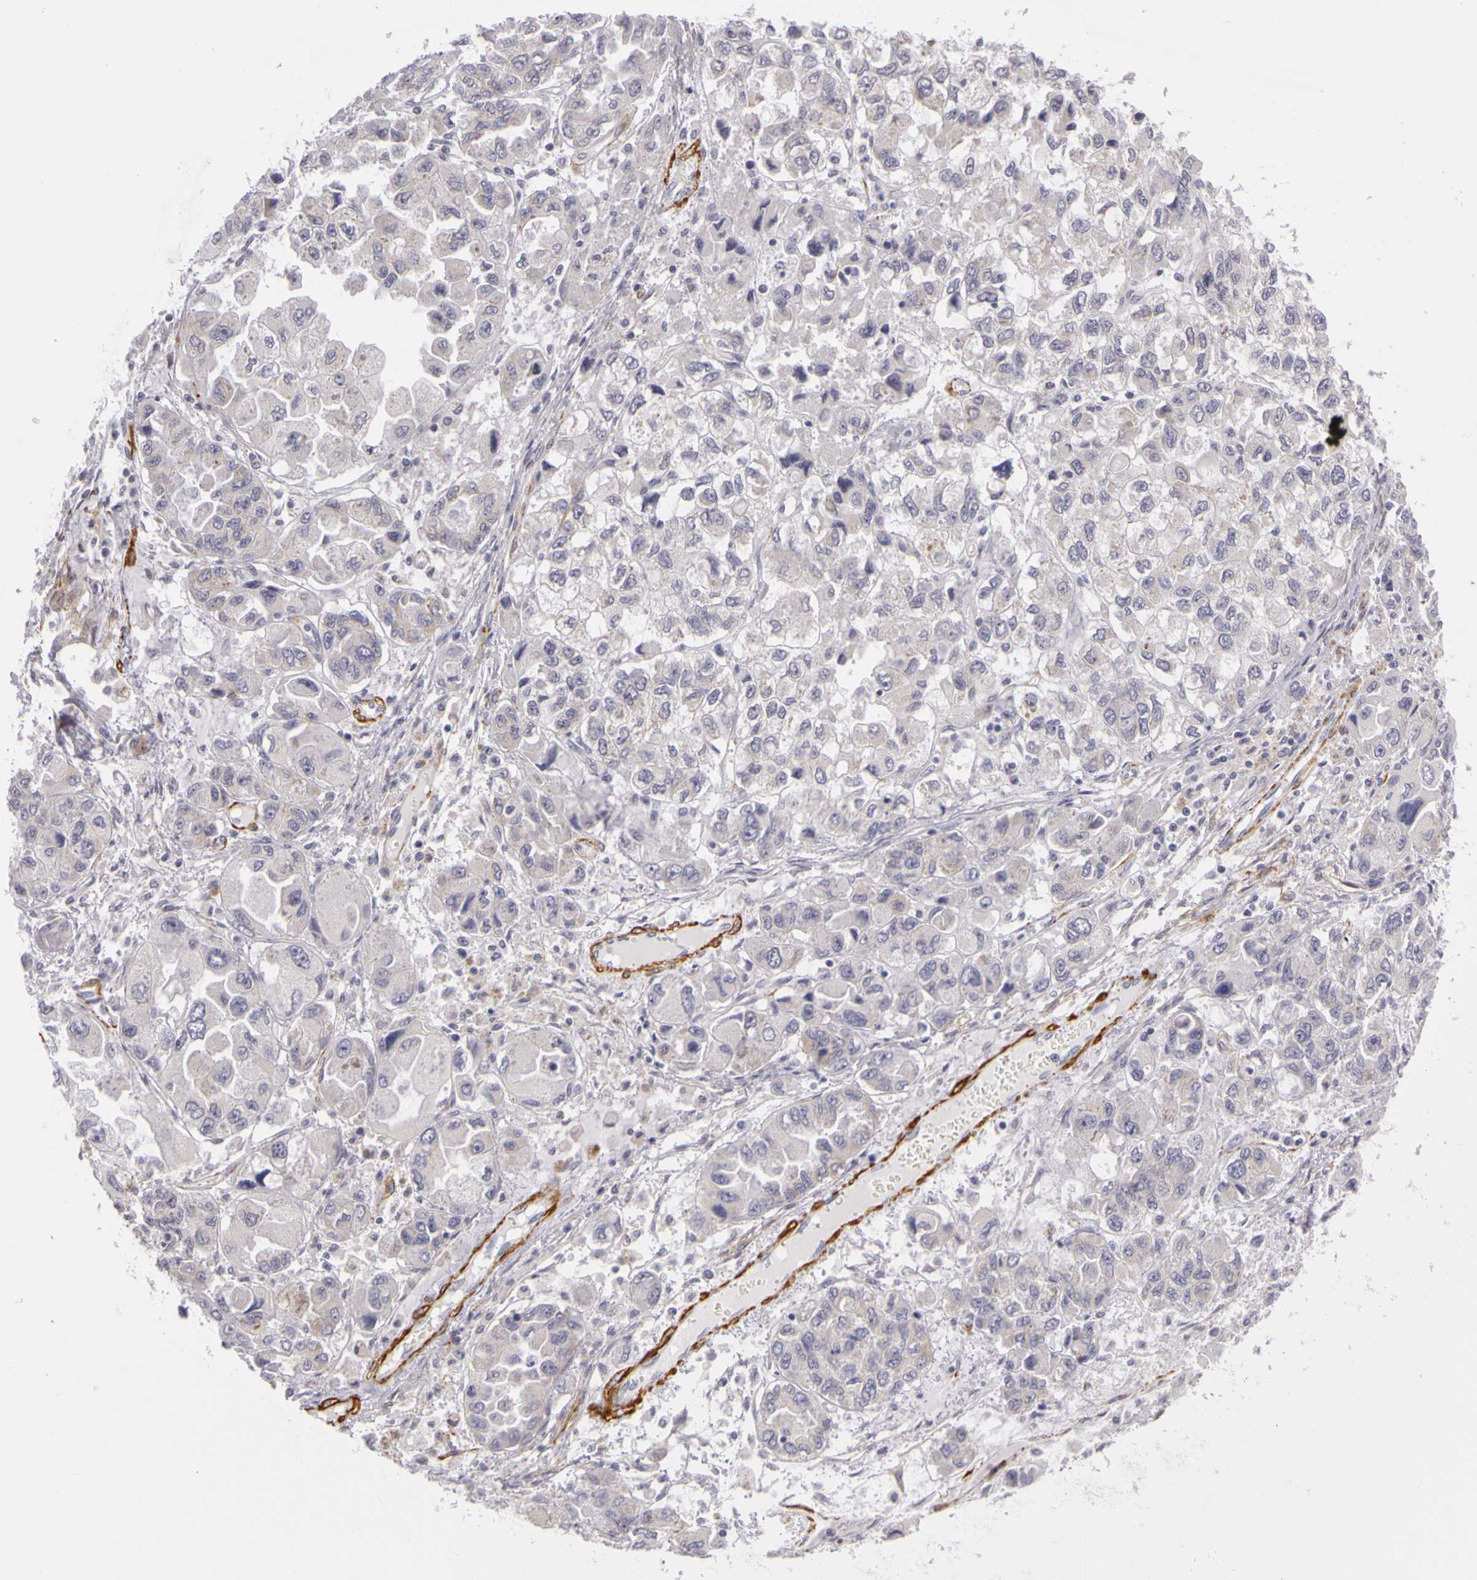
{"staining": {"intensity": "weak", "quantity": "25%-75%", "location": "cytoplasmic/membranous"}, "tissue": "ovarian cancer", "cell_type": "Tumor cells", "image_type": "cancer", "snomed": [{"axis": "morphology", "description": "Cystadenocarcinoma, serous, NOS"}, {"axis": "topography", "description": "Ovary"}], "caption": "Tumor cells exhibit low levels of weak cytoplasmic/membranous staining in about 25%-75% of cells in human ovarian cancer. (Stains: DAB in brown, nuclei in blue, Microscopy: brightfield microscopy at high magnification).", "gene": "CNTN2", "patient": {"sex": "female", "age": 84}}